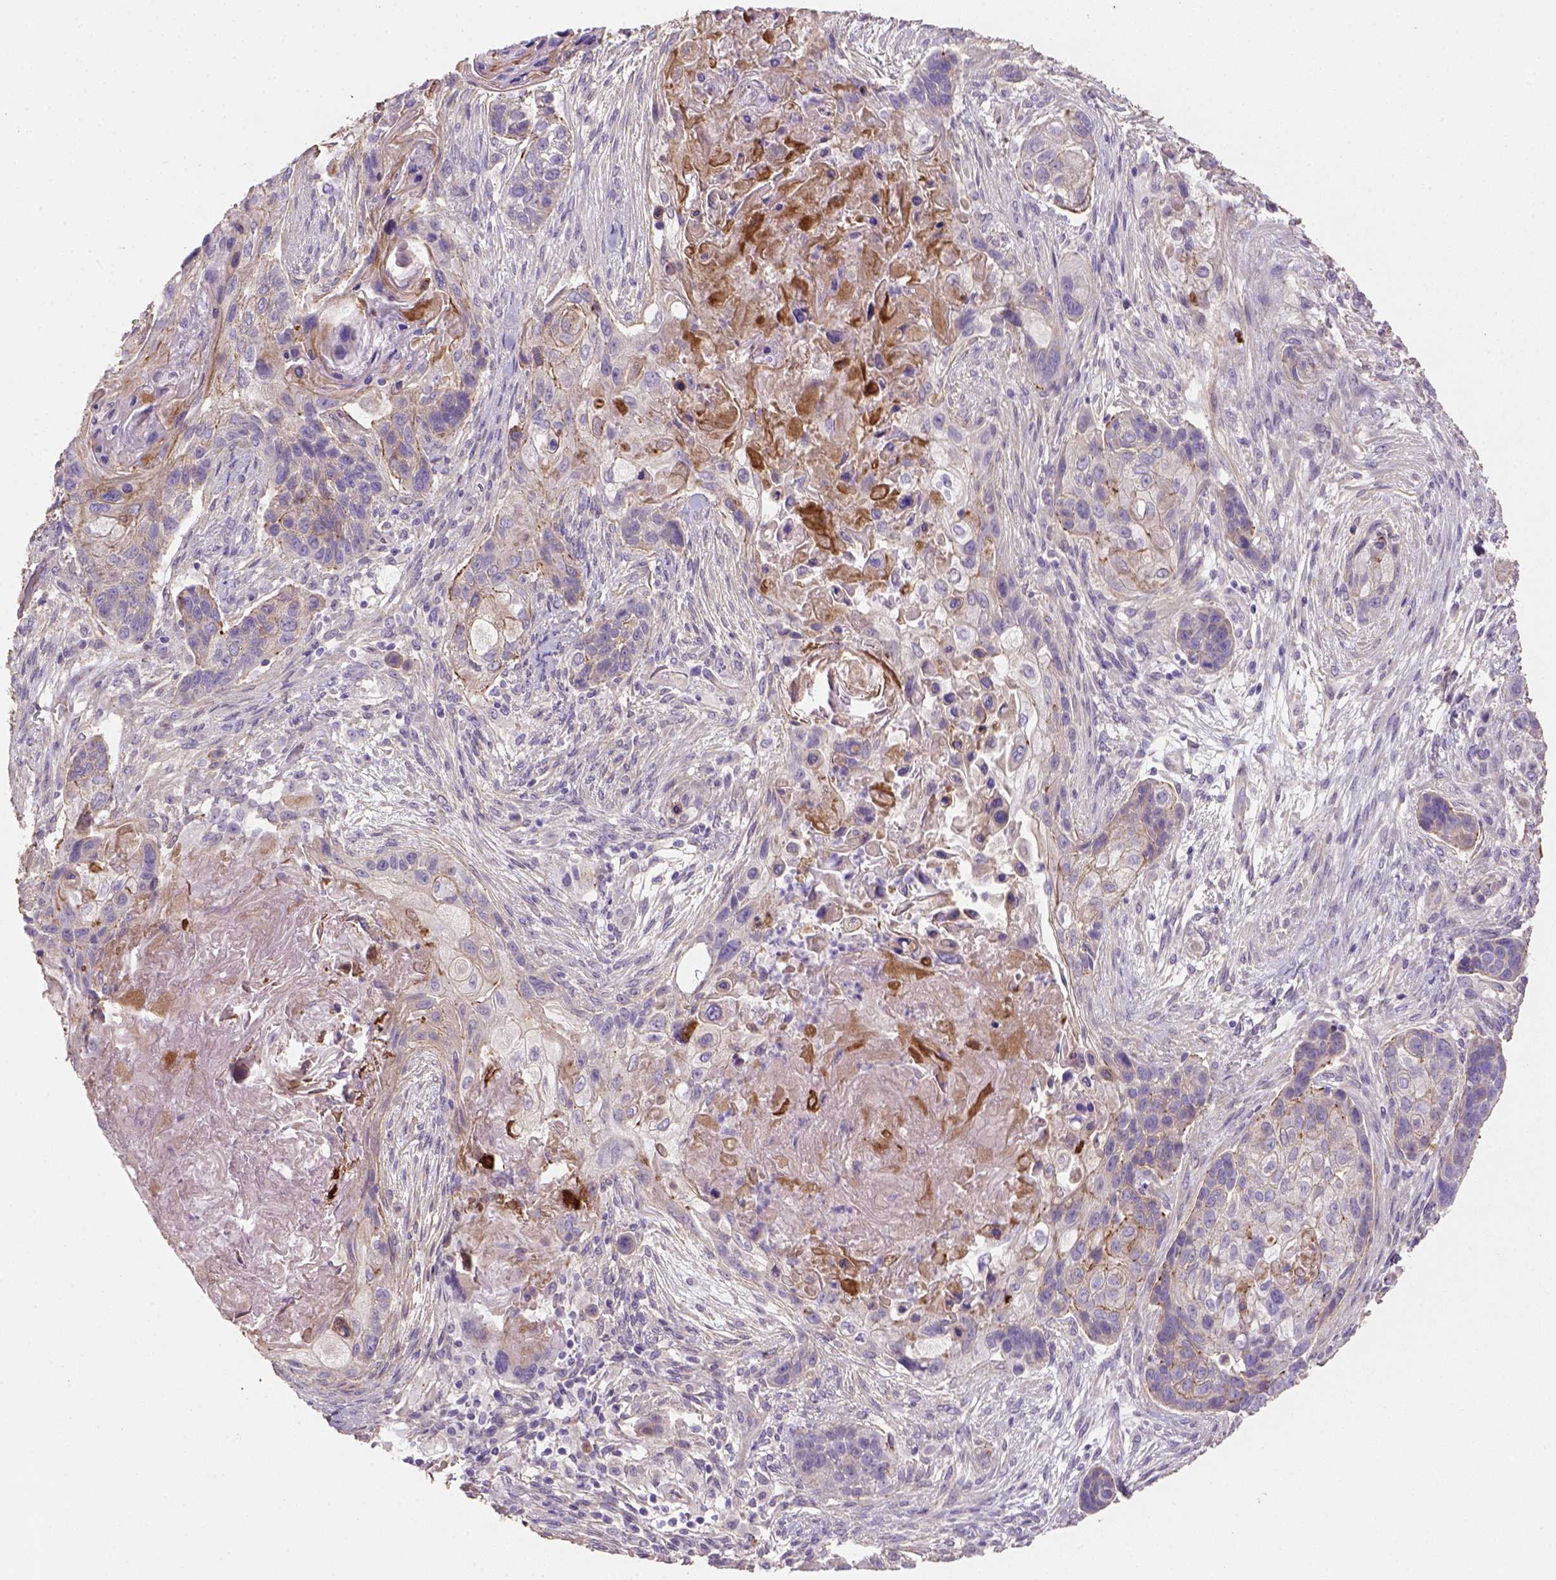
{"staining": {"intensity": "weak", "quantity": "25%-75%", "location": "cytoplasmic/membranous"}, "tissue": "lung cancer", "cell_type": "Tumor cells", "image_type": "cancer", "snomed": [{"axis": "morphology", "description": "Squamous cell carcinoma, NOS"}, {"axis": "topography", "description": "Lung"}], "caption": "About 25%-75% of tumor cells in human lung squamous cell carcinoma demonstrate weak cytoplasmic/membranous protein staining as visualized by brown immunohistochemical staining.", "gene": "HTRA1", "patient": {"sex": "male", "age": 69}}